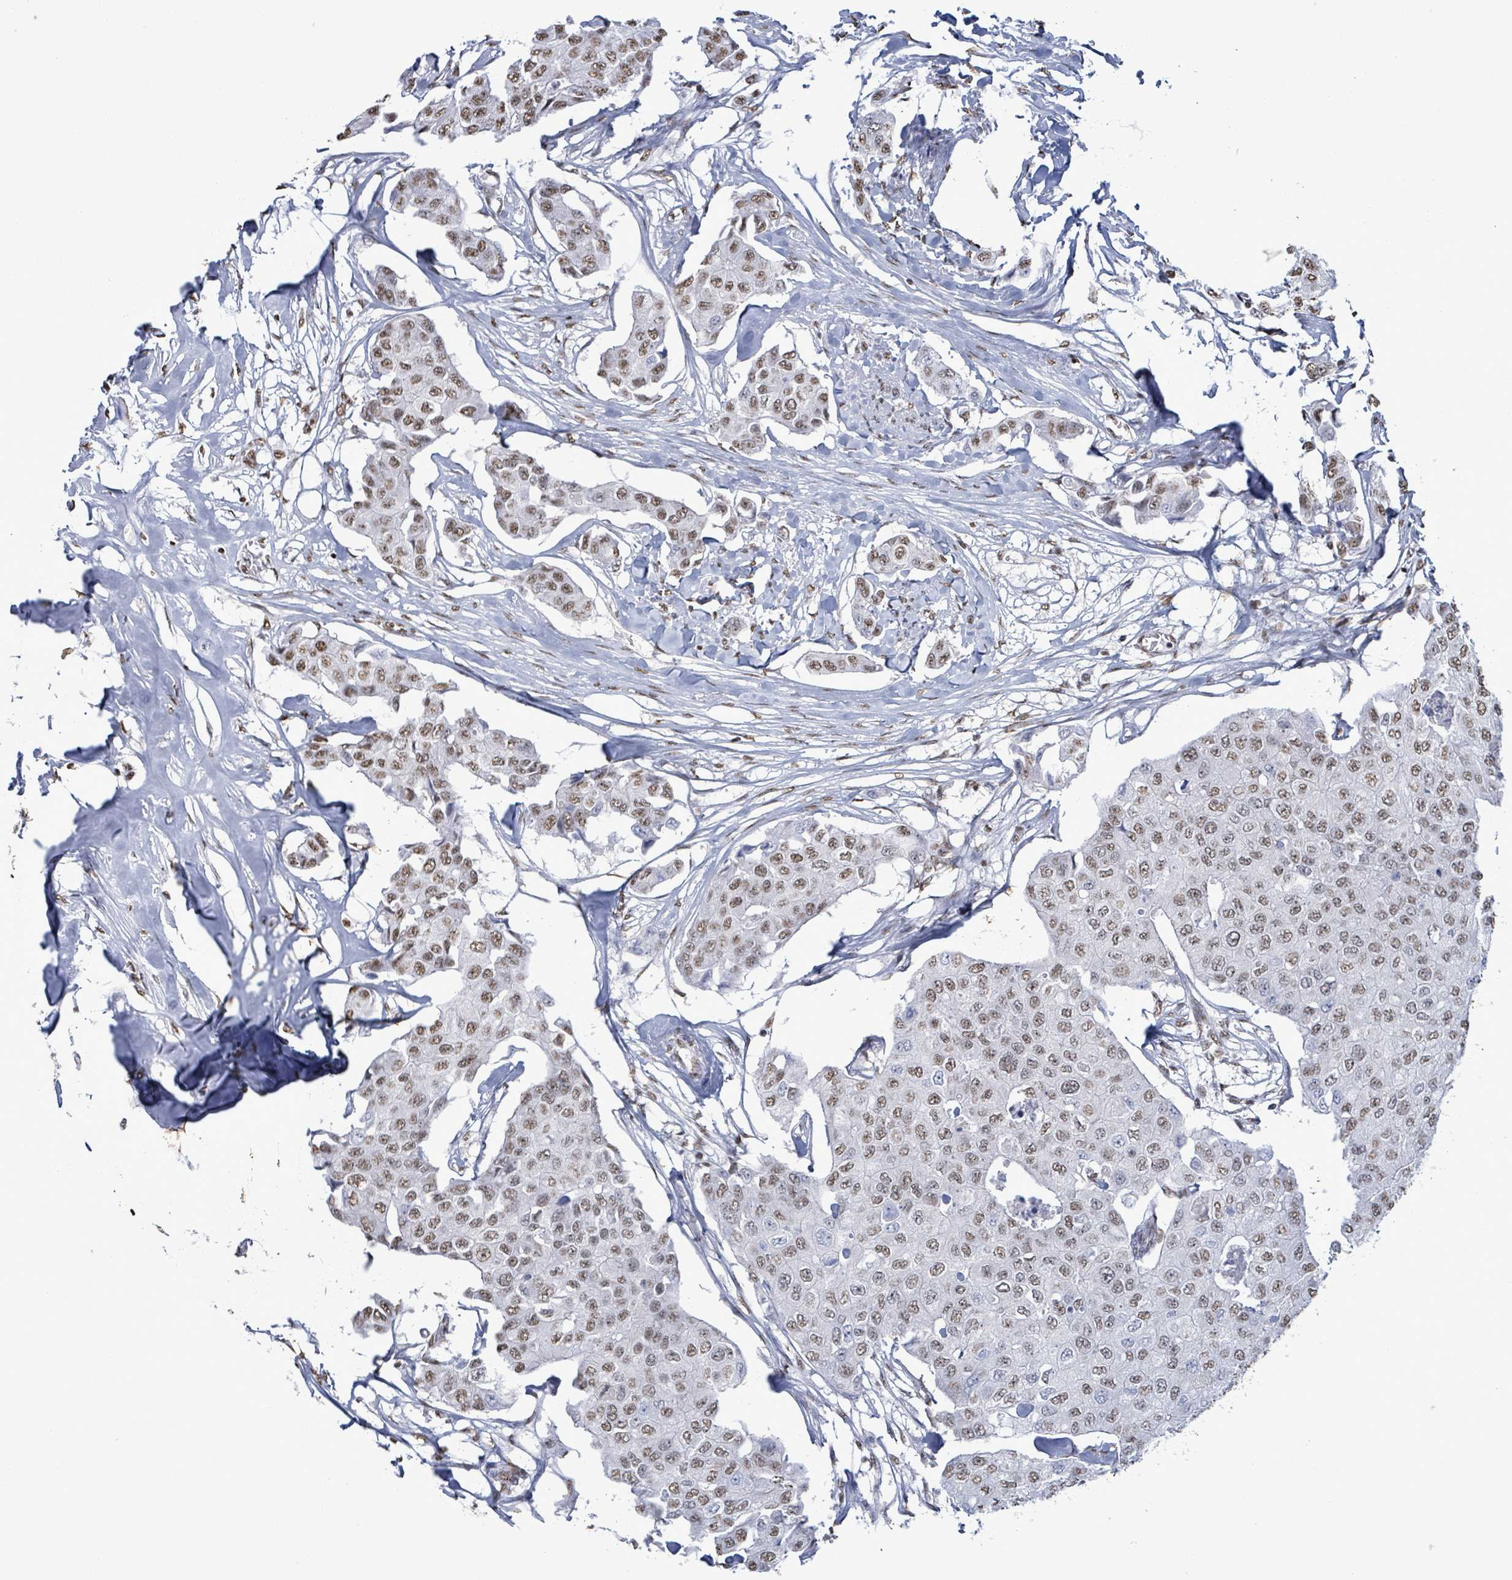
{"staining": {"intensity": "weak", "quantity": ">75%", "location": "nuclear"}, "tissue": "breast cancer", "cell_type": "Tumor cells", "image_type": "cancer", "snomed": [{"axis": "morphology", "description": "Duct carcinoma"}, {"axis": "topography", "description": "Breast"}, {"axis": "topography", "description": "Lymph node"}], "caption": "IHC of breast invasive ductal carcinoma reveals low levels of weak nuclear positivity in about >75% of tumor cells. (DAB (3,3'-diaminobenzidine) IHC with brightfield microscopy, high magnification).", "gene": "SAMD14", "patient": {"sex": "female", "age": 80}}